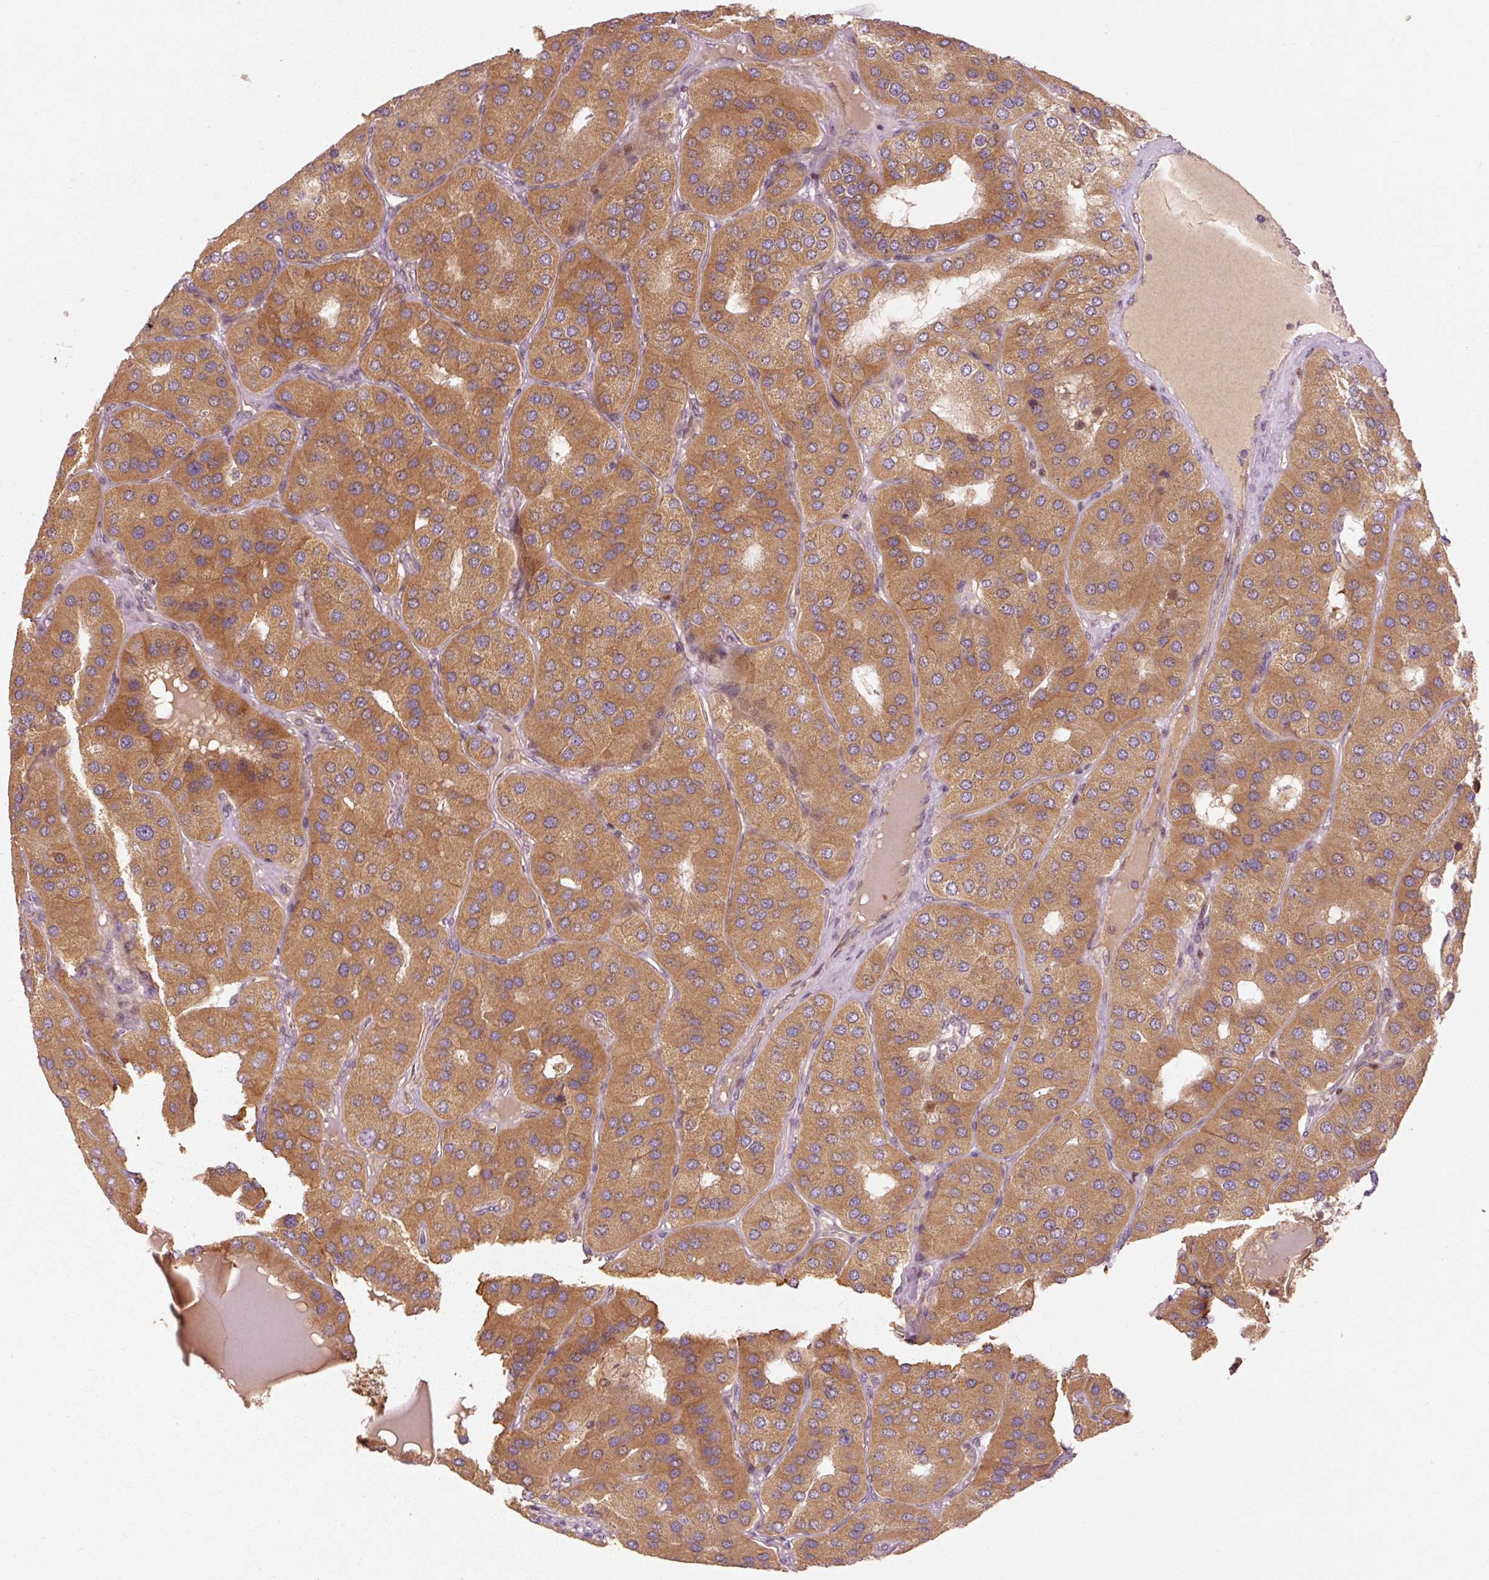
{"staining": {"intensity": "moderate", "quantity": ">75%", "location": "cytoplasmic/membranous"}, "tissue": "parathyroid gland", "cell_type": "Glandular cells", "image_type": "normal", "snomed": [{"axis": "morphology", "description": "Normal tissue, NOS"}, {"axis": "morphology", "description": "Adenoma, NOS"}, {"axis": "topography", "description": "Parathyroid gland"}], "caption": "This is a photomicrograph of immunohistochemistry (IHC) staining of benign parathyroid gland, which shows moderate staining in the cytoplasmic/membranous of glandular cells.", "gene": "CTNNA1", "patient": {"sex": "female", "age": 86}}